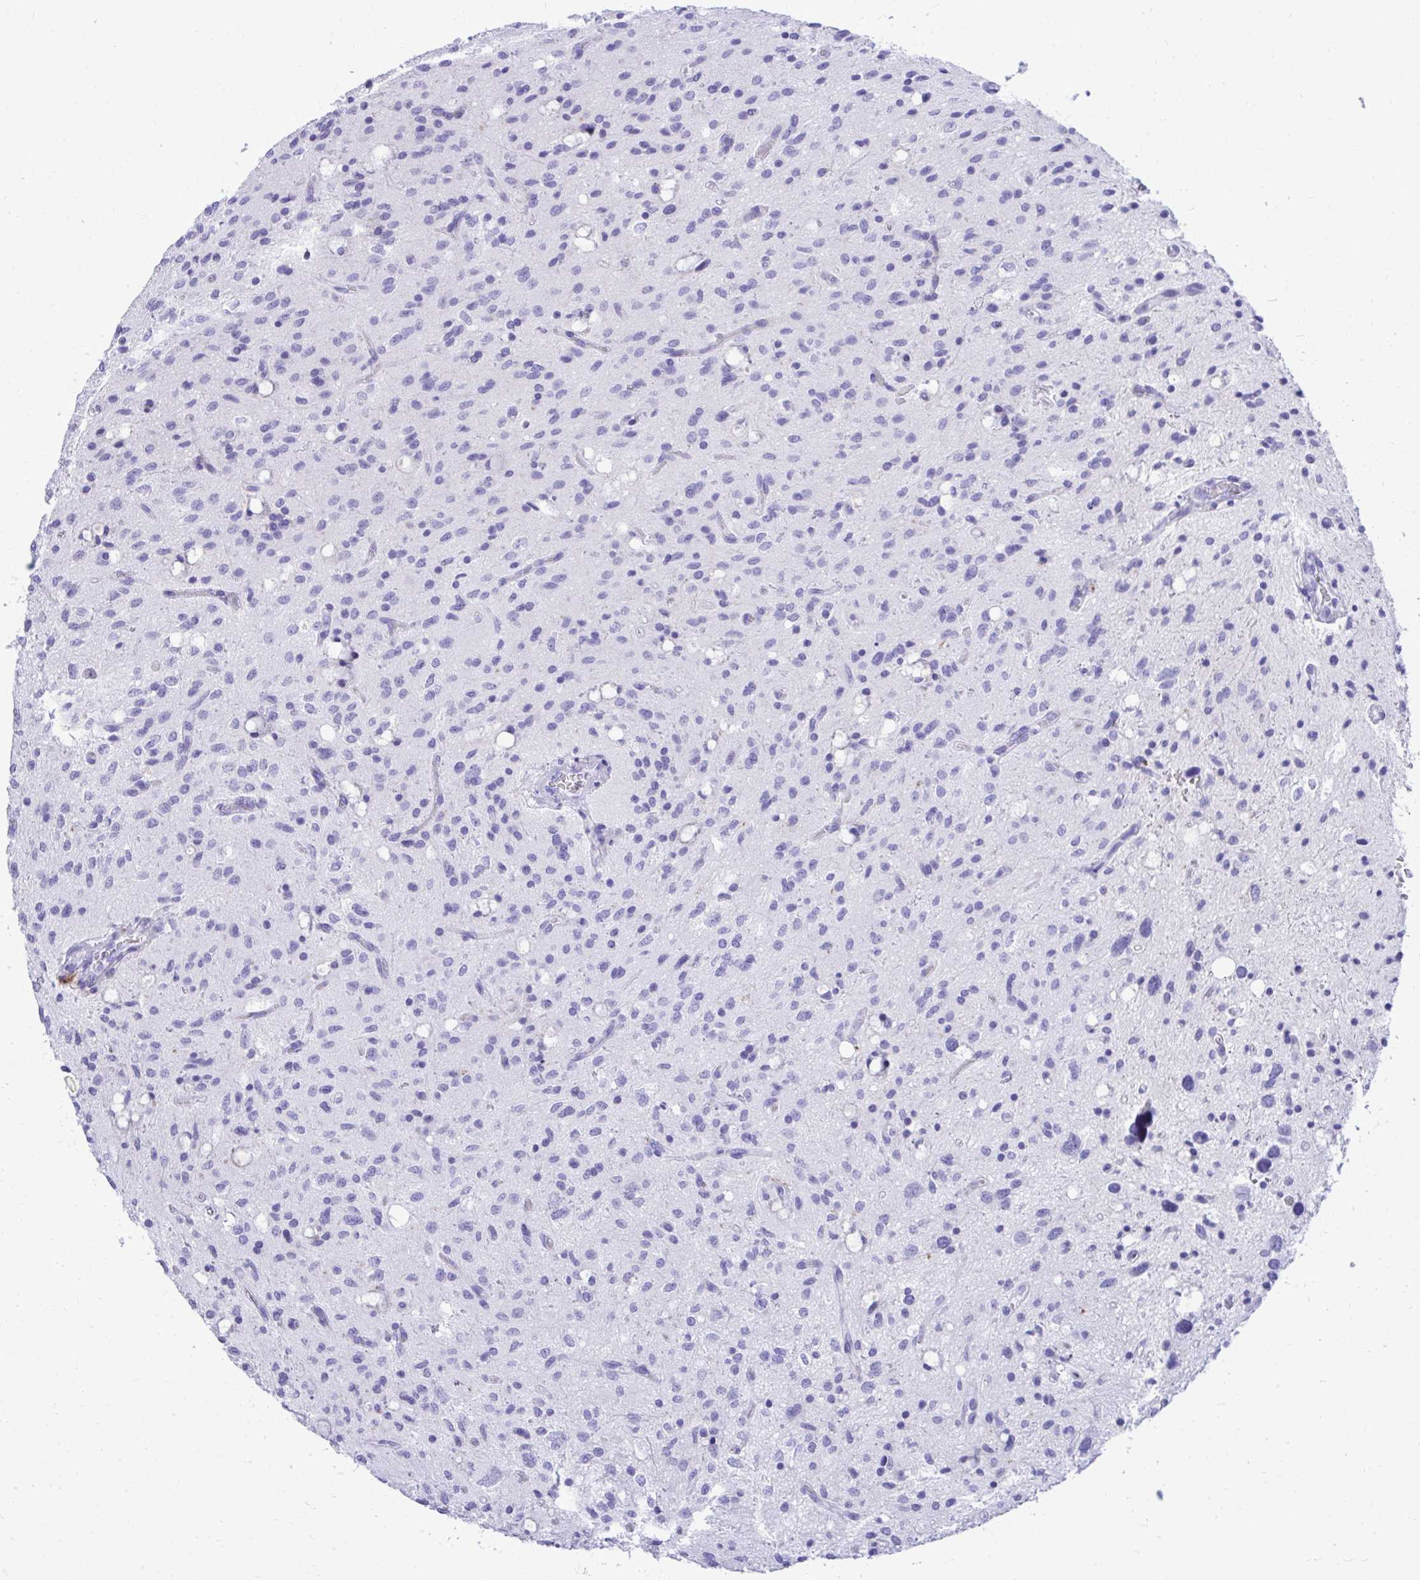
{"staining": {"intensity": "negative", "quantity": "none", "location": "none"}, "tissue": "glioma", "cell_type": "Tumor cells", "image_type": "cancer", "snomed": [{"axis": "morphology", "description": "Glioma, malignant, Low grade"}, {"axis": "topography", "description": "Brain"}], "caption": "A high-resolution photomicrograph shows immunohistochemistry (IHC) staining of malignant low-grade glioma, which displays no significant staining in tumor cells. Nuclei are stained in blue.", "gene": "ANKDD1B", "patient": {"sex": "female", "age": 58}}